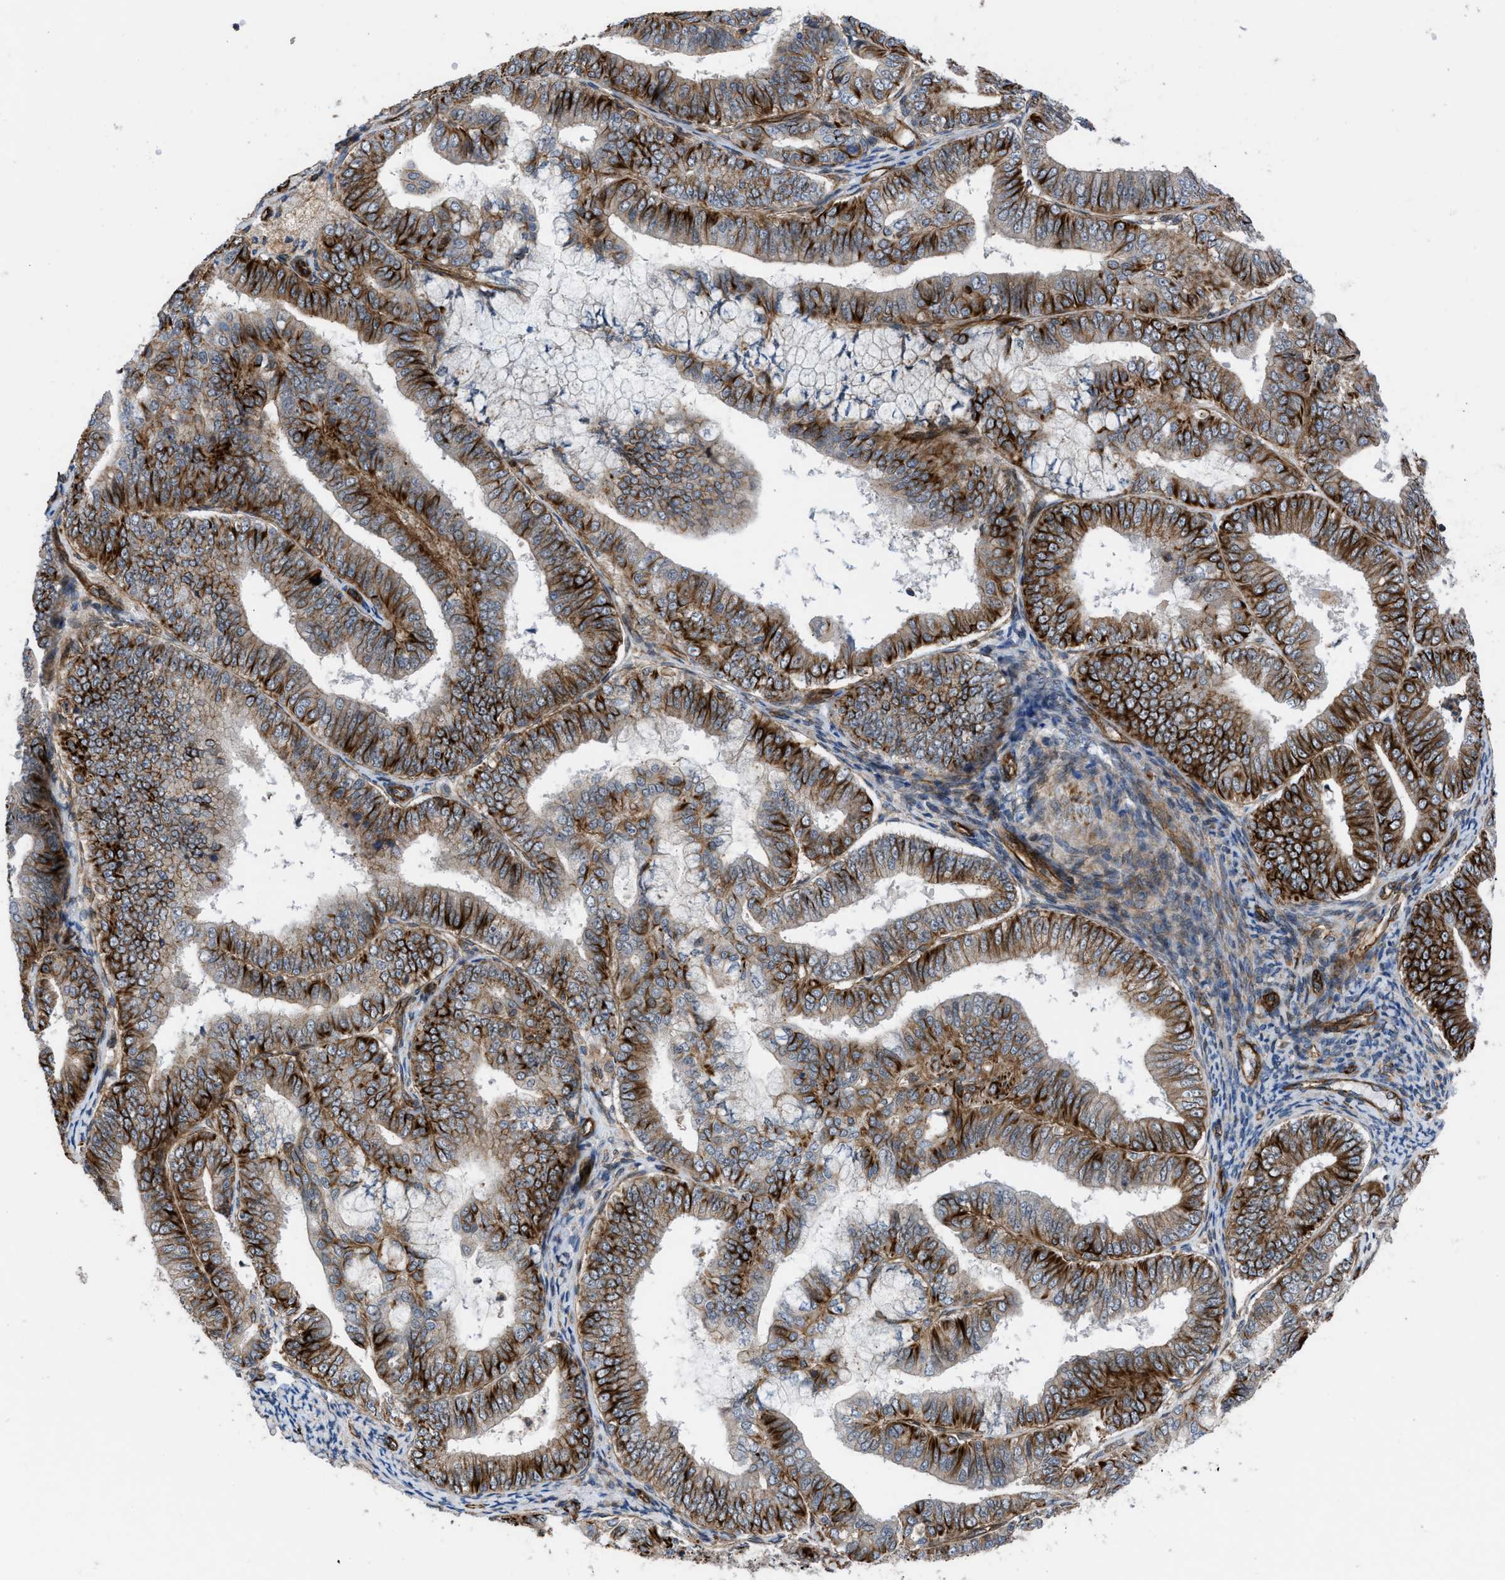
{"staining": {"intensity": "strong", "quantity": "25%-75%", "location": "cytoplasmic/membranous"}, "tissue": "endometrial cancer", "cell_type": "Tumor cells", "image_type": "cancer", "snomed": [{"axis": "morphology", "description": "Adenocarcinoma, NOS"}, {"axis": "topography", "description": "Endometrium"}], "caption": "A high-resolution photomicrograph shows immunohistochemistry staining of adenocarcinoma (endometrial), which displays strong cytoplasmic/membranous staining in approximately 25%-75% of tumor cells.", "gene": "PTPRE", "patient": {"sex": "female", "age": 63}}